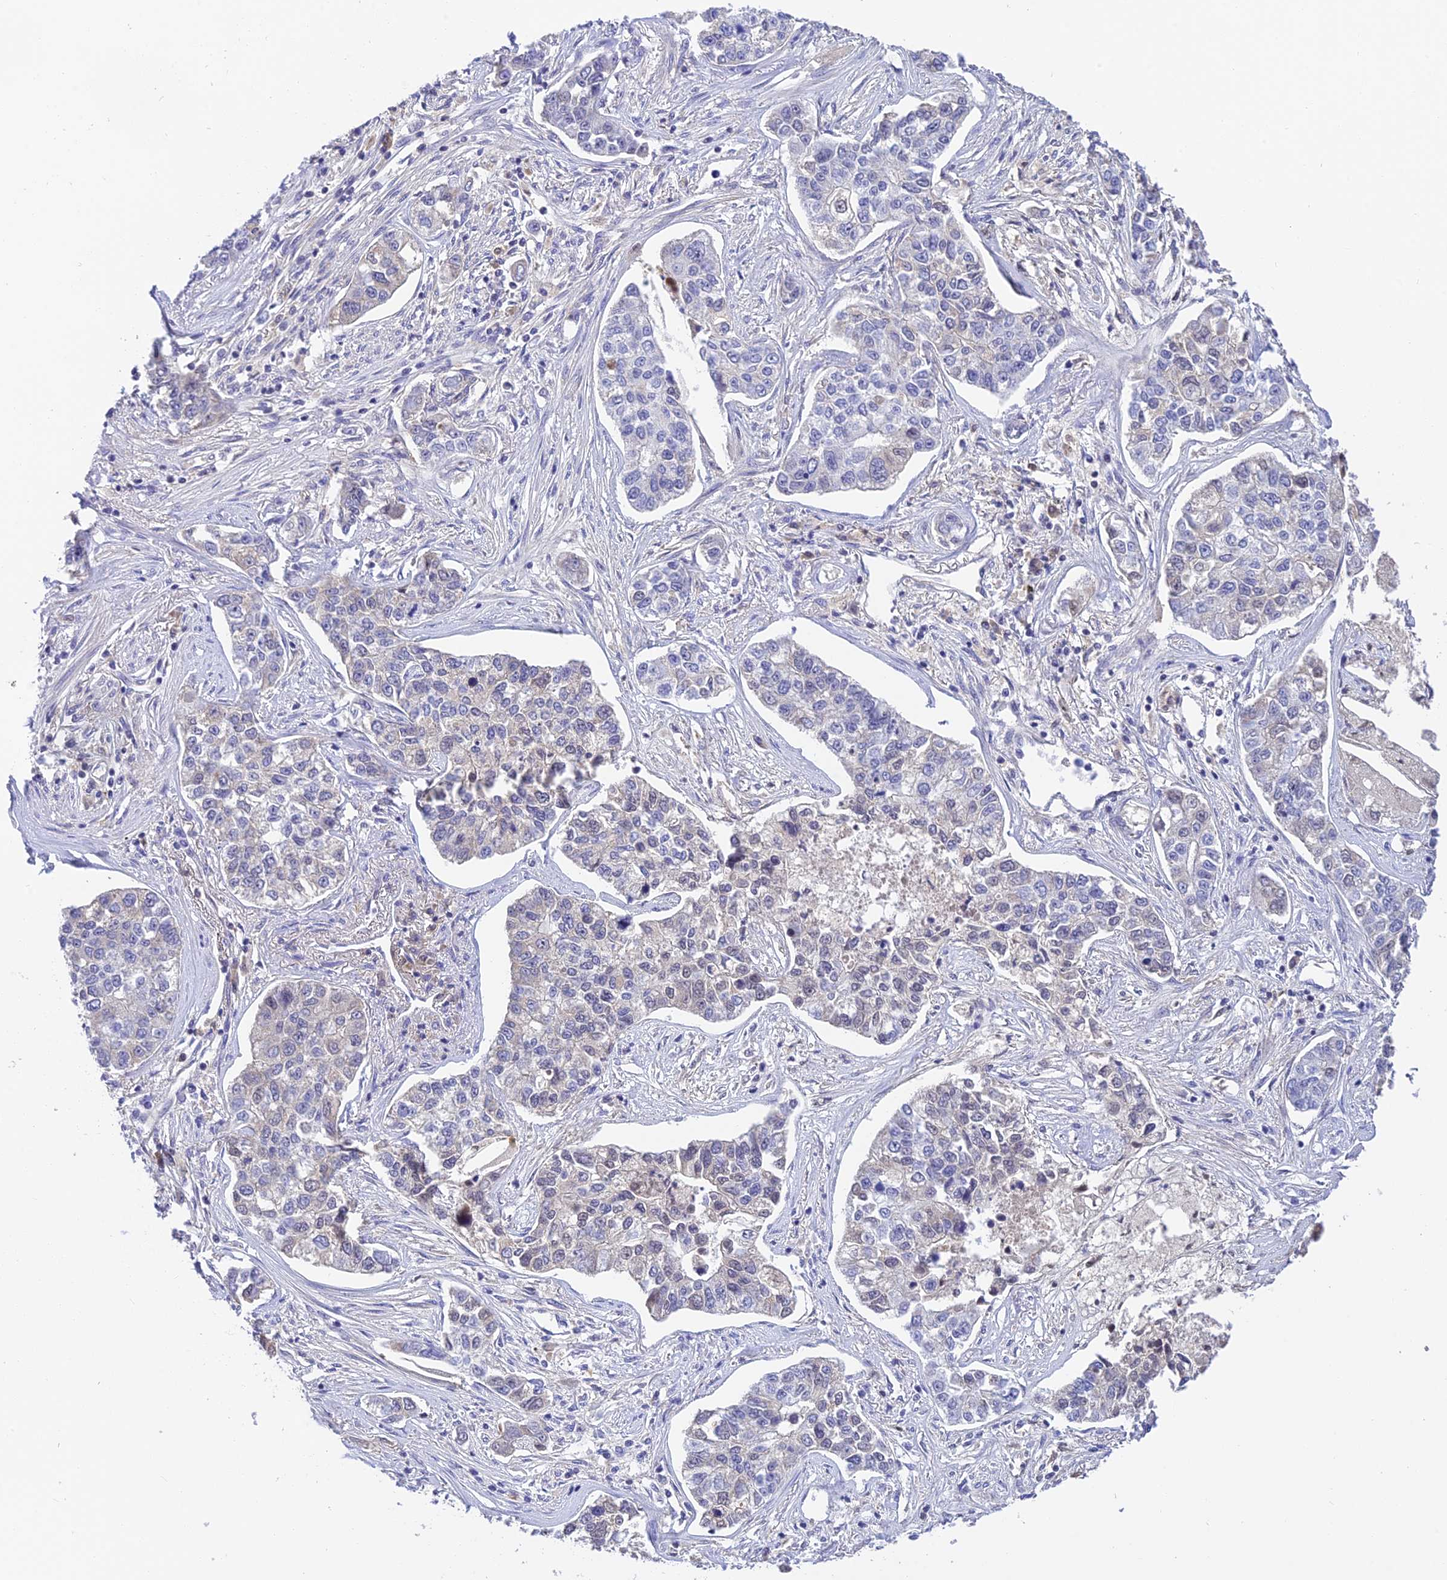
{"staining": {"intensity": "negative", "quantity": "none", "location": "none"}, "tissue": "lung cancer", "cell_type": "Tumor cells", "image_type": "cancer", "snomed": [{"axis": "morphology", "description": "Adenocarcinoma, NOS"}, {"axis": "topography", "description": "Lung"}], "caption": "Tumor cells show no significant protein positivity in adenocarcinoma (lung).", "gene": "THAP11", "patient": {"sex": "male", "age": 49}}